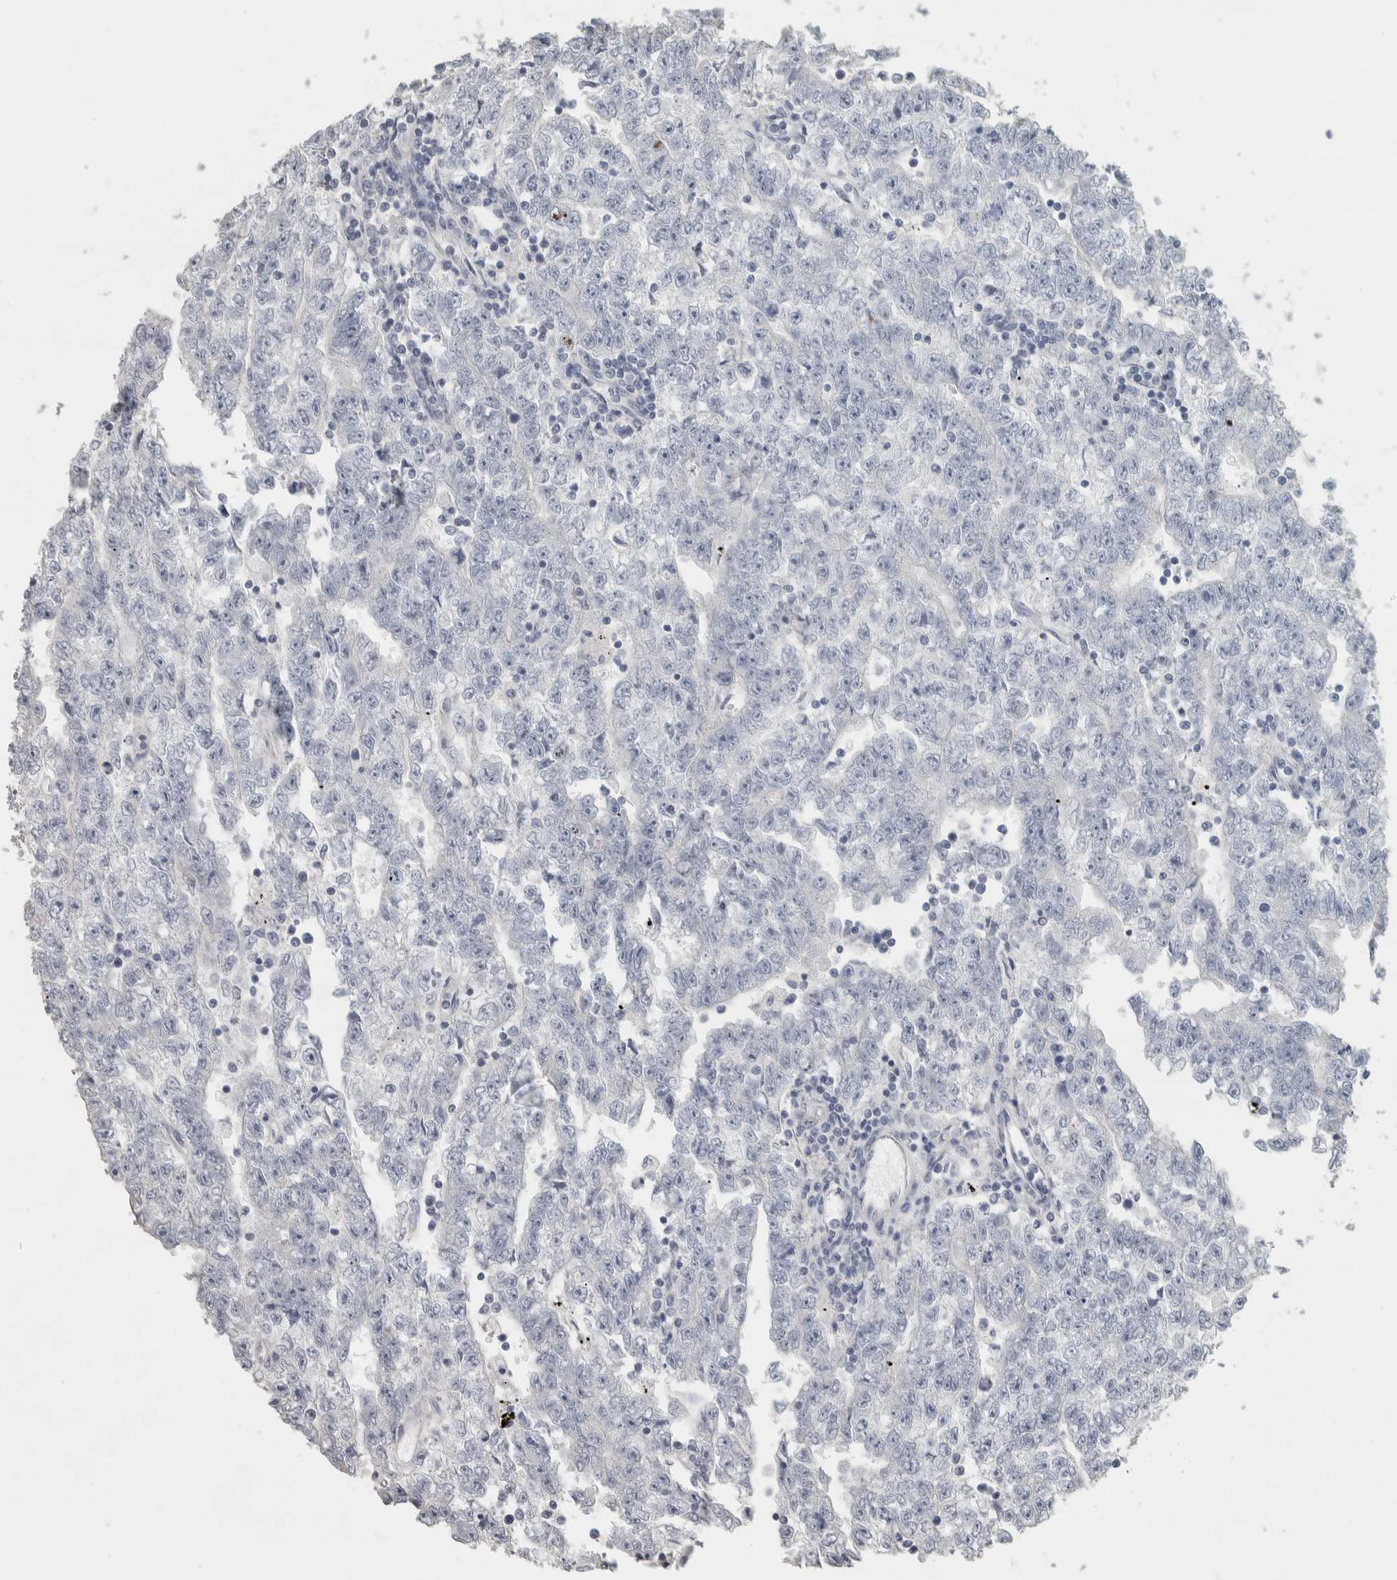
{"staining": {"intensity": "negative", "quantity": "none", "location": "none"}, "tissue": "testis cancer", "cell_type": "Tumor cells", "image_type": "cancer", "snomed": [{"axis": "morphology", "description": "Carcinoma, Embryonal, NOS"}, {"axis": "topography", "description": "Testis"}], "caption": "An immunohistochemistry (IHC) photomicrograph of testis cancer (embryonal carcinoma) is shown. There is no staining in tumor cells of testis cancer (embryonal carcinoma). The staining was performed using DAB to visualize the protein expression in brown, while the nuclei were stained in blue with hematoxylin (Magnification: 20x).", "gene": "DCAF10", "patient": {"sex": "male", "age": 25}}